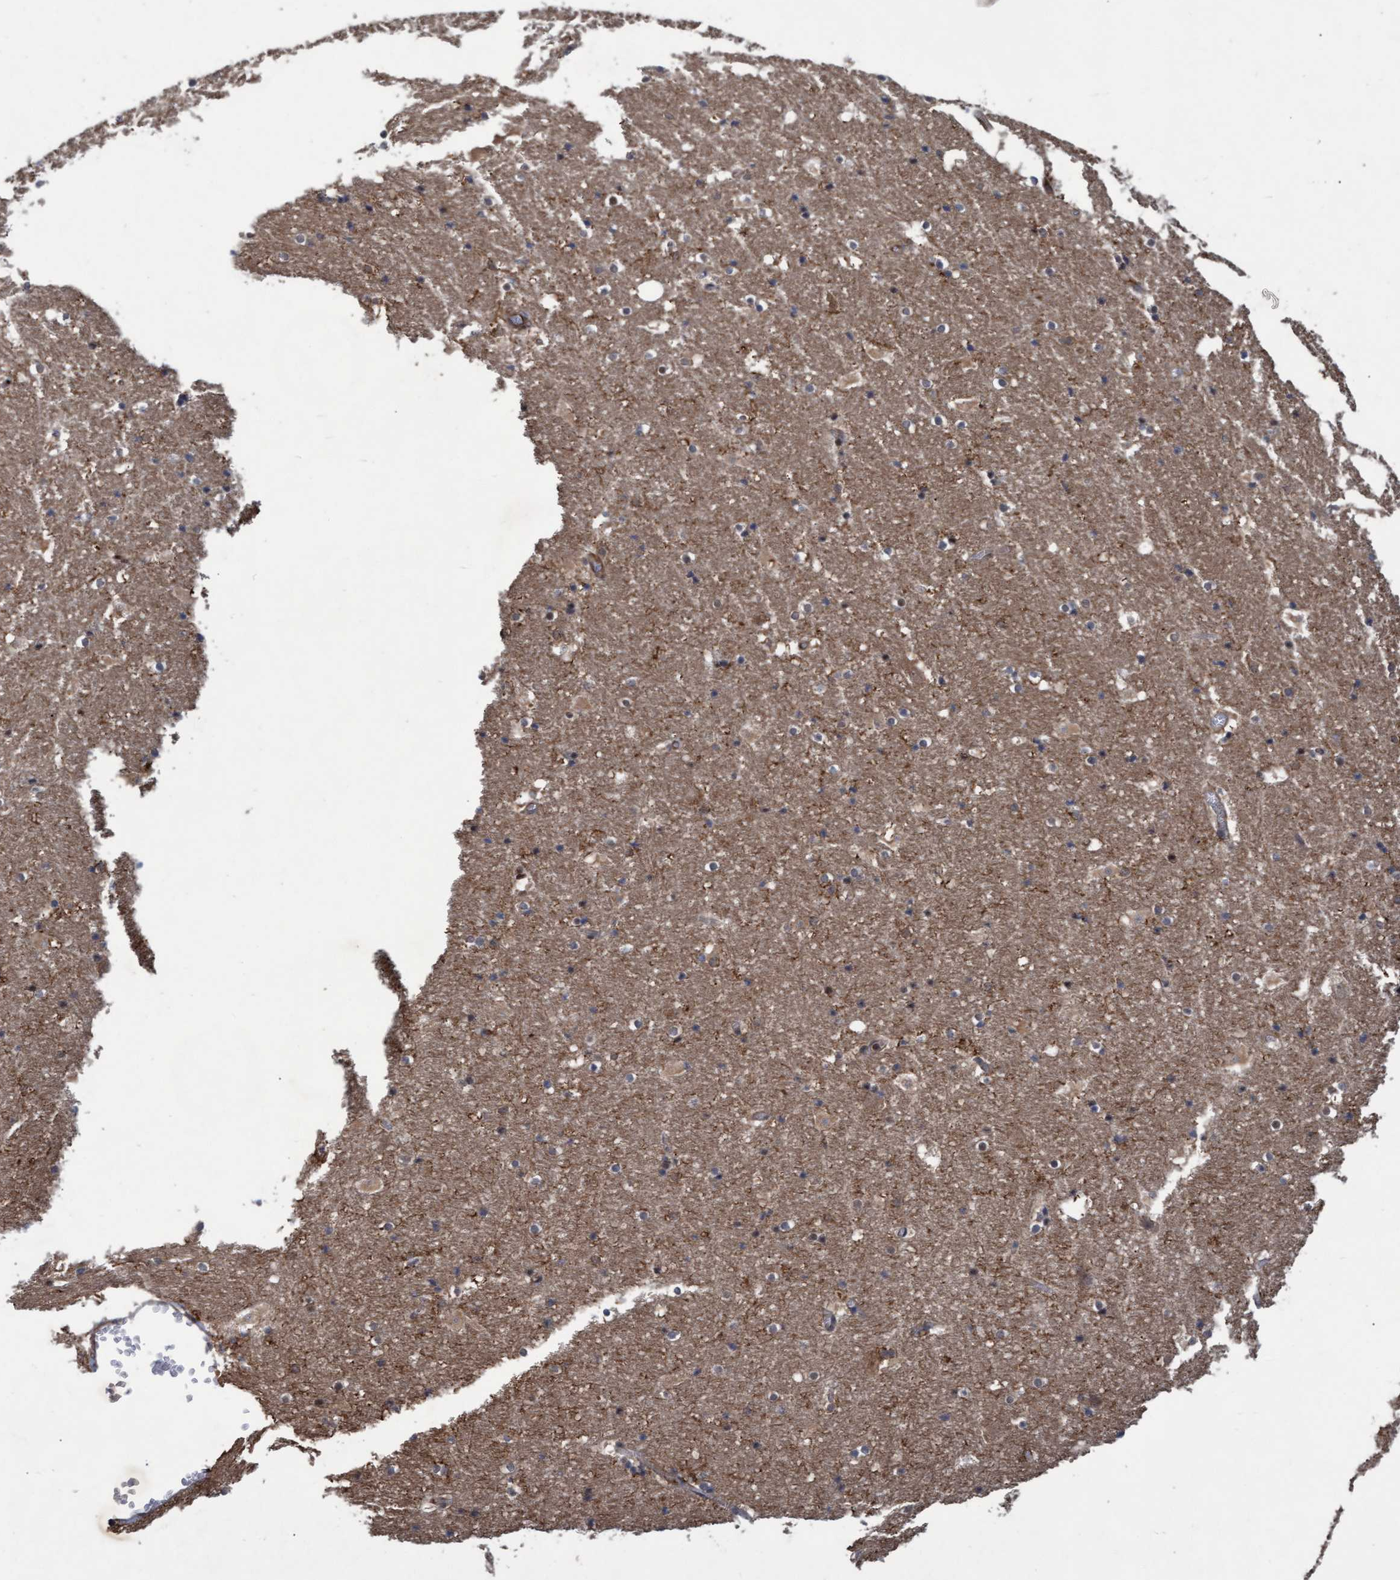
{"staining": {"intensity": "weak", "quantity": "25%-75%", "location": "cytoplasmic/membranous"}, "tissue": "hippocampus", "cell_type": "Glial cells", "image_type": "normal", "snomed": [{"axis": "morphology", "description": "Normal tissue, NOS"}, {"axis": "topography", "description": "Hippocampus"}], "caption": "Immunohistochemistry (IHC) of benign human hippocampus displays low levels of weak cytoplasmic/membranous expression in about 25%-75% of glial cells. Using DAB (brown) and hematoxylin (blue) stains, captured at high magnification using brightfield microscopy.", "gene": "PSMB6", "patient": {"sex": "male", "age": 45}}